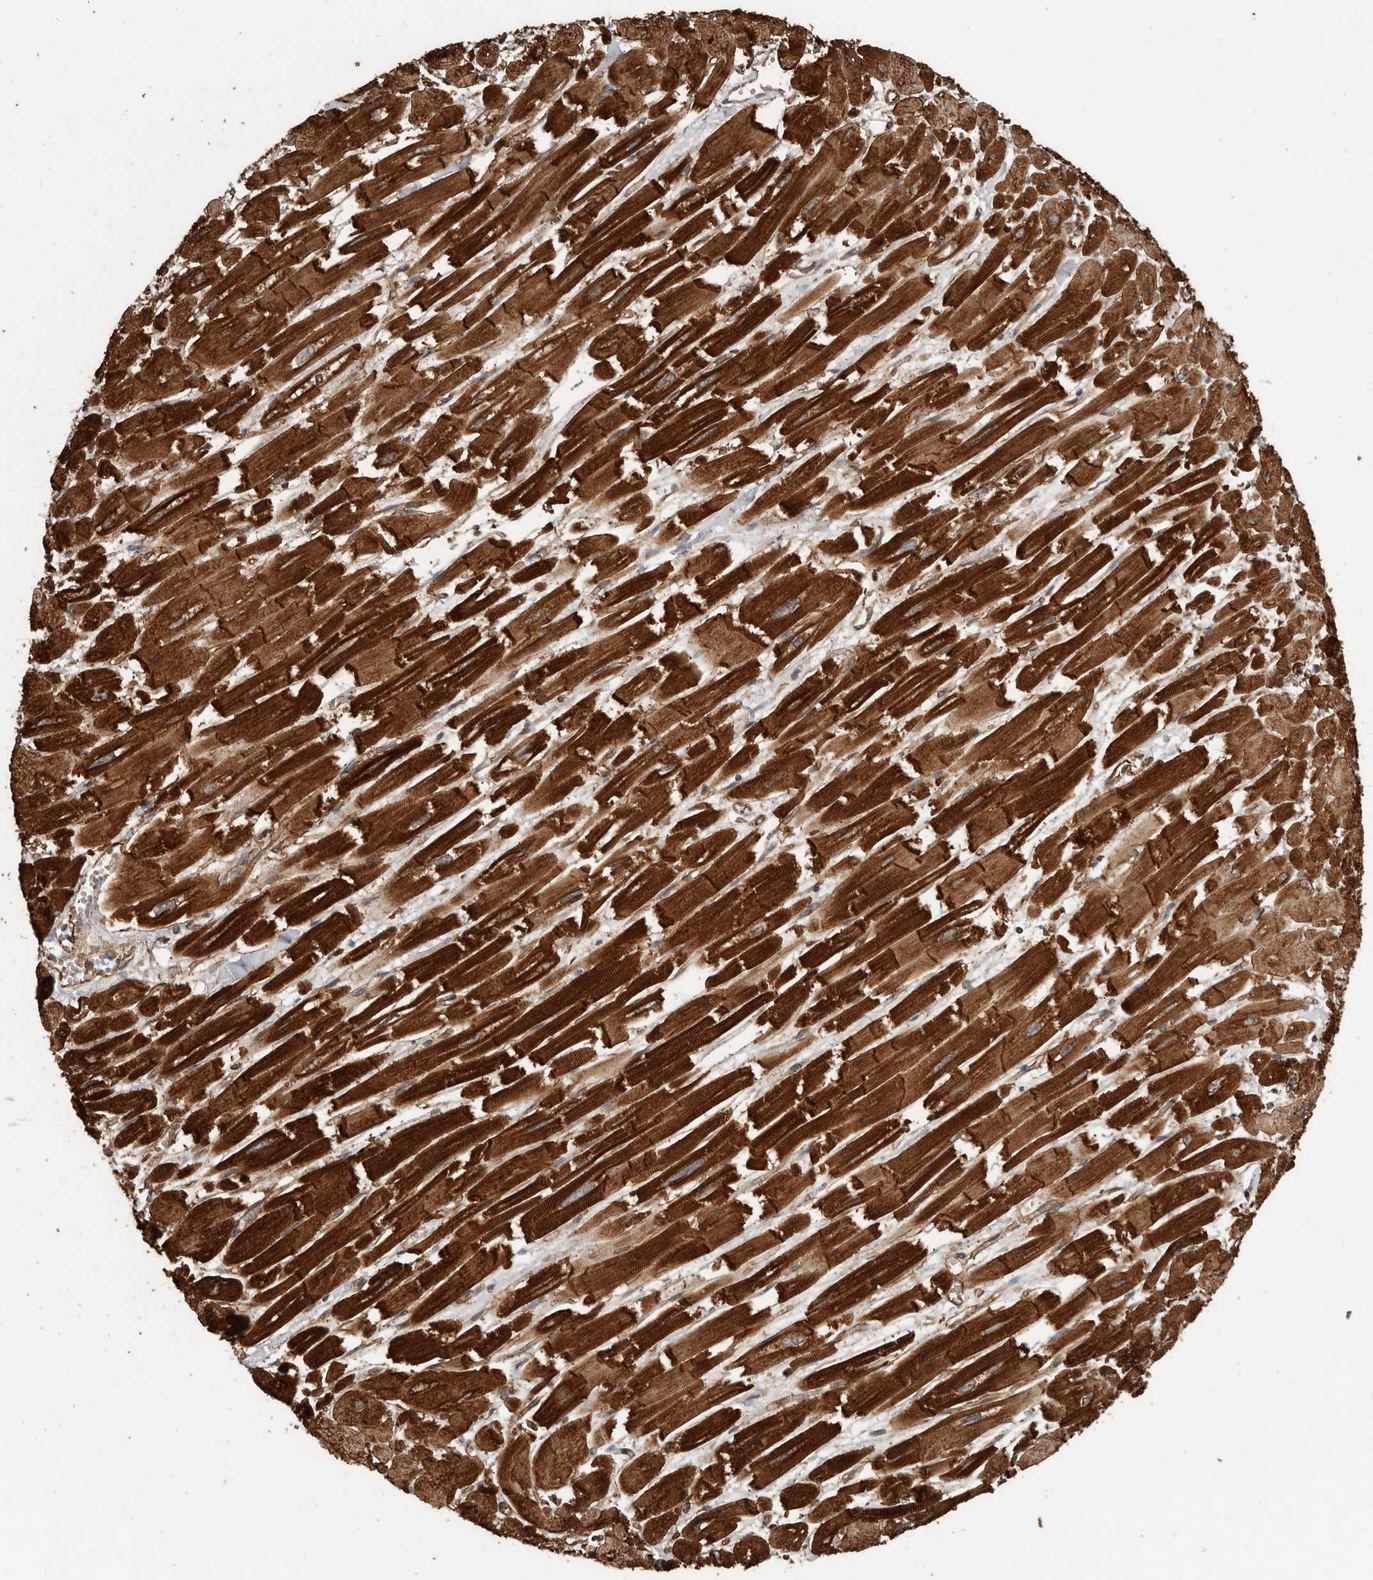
{"staining": {"intensity": "strong", "quantity": ">75%", "location": "cytoplasmic/membranous"}, "tissue": "heart muscle", "cell_type": "Cardiomyocytes", "image_type": "normal", "snomed": [{"axis": "morphology", "description": "Normal tissue, NOS"}, {"axis": "topography", "description": "Heart"}], "caption": "Protein positivity by immunohistochemistry demonstrates strong cytoplasmic/membranous expression in about >75% of cardiomyocytes in benign heart muscle. The protein of interest is stained brown, and the nuclei are stained in blue (DAB IHC with brightfield microscopy, high magnification).", "gene": "YOD1", "patient": {"sex": "male", "age": 54}}